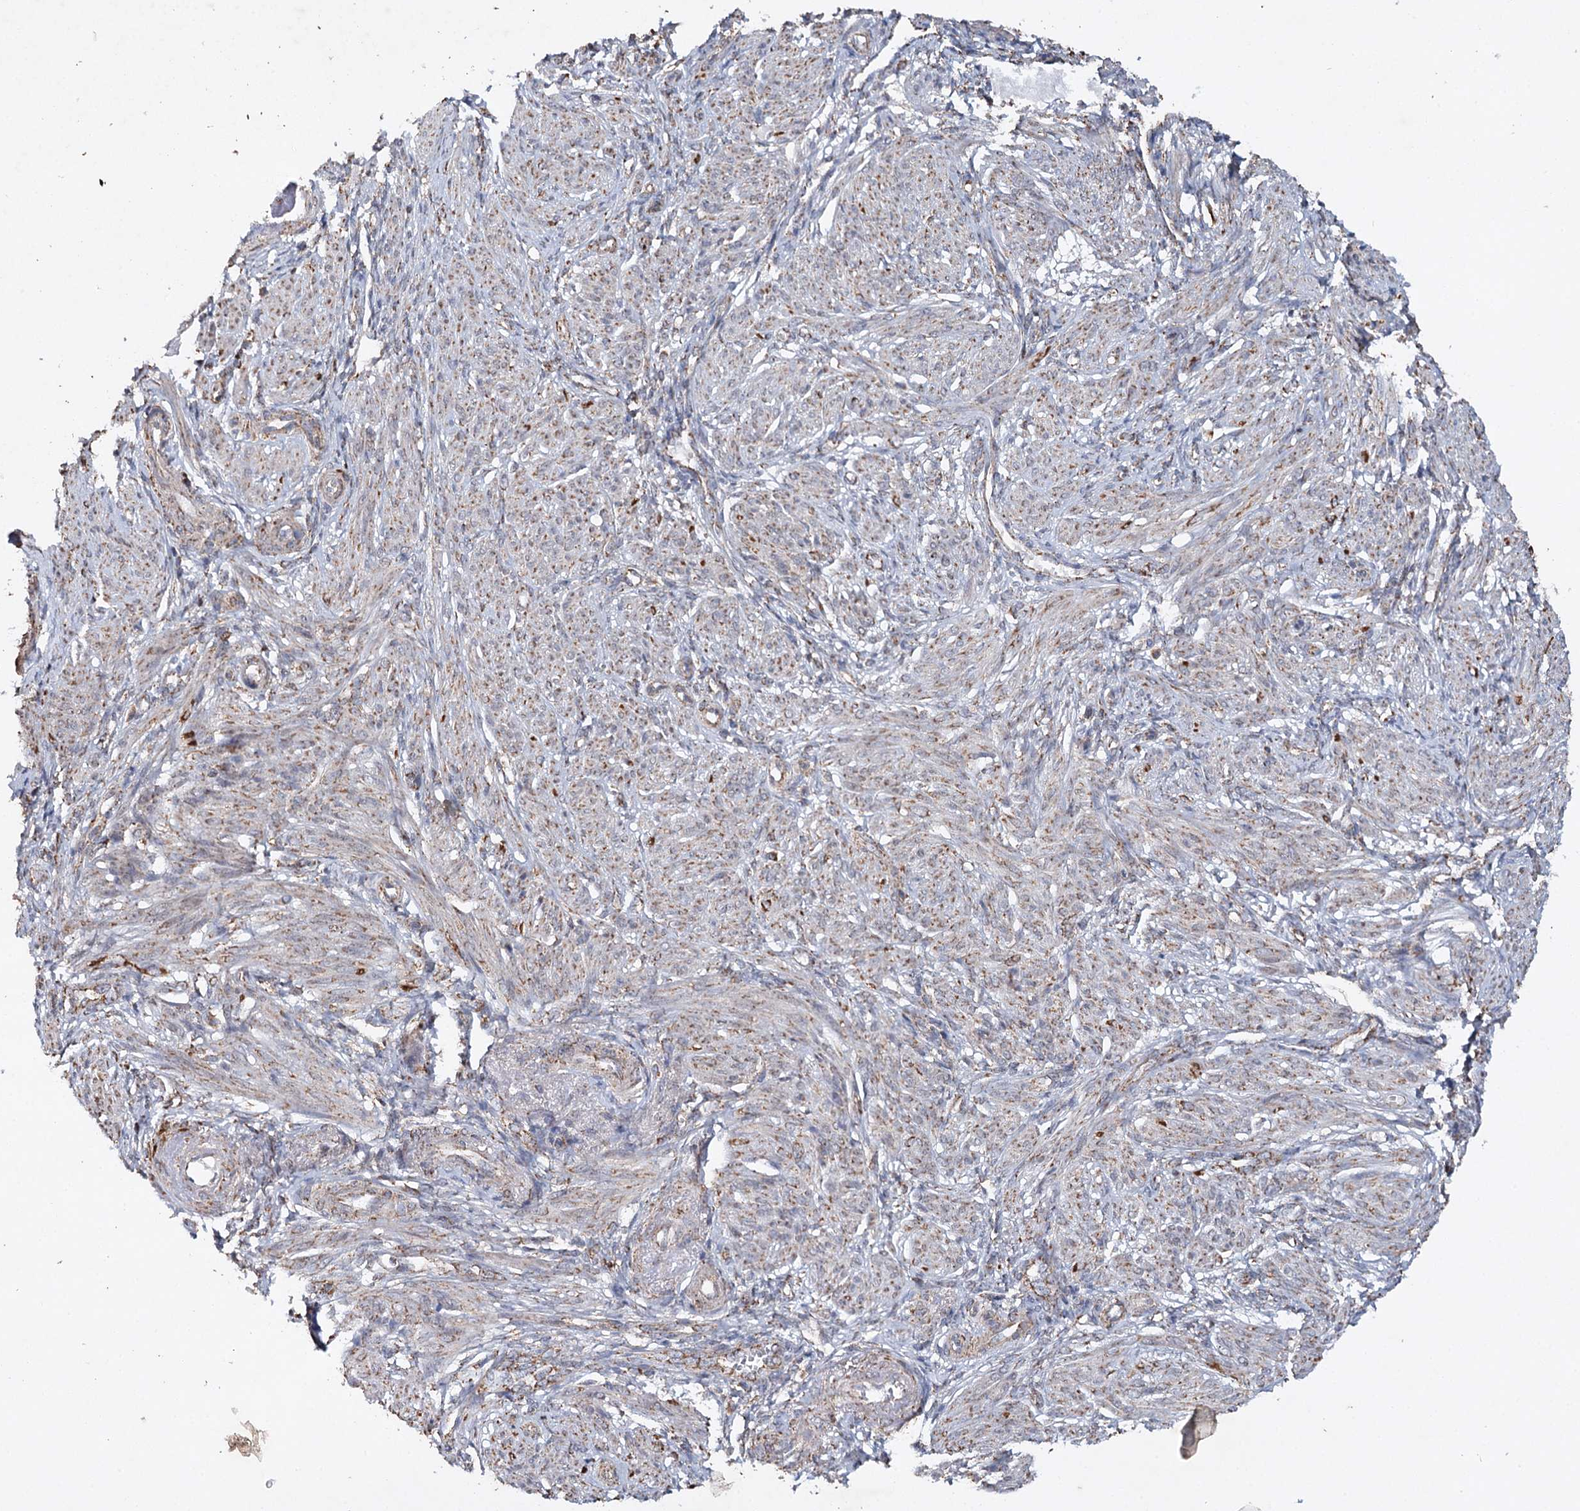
{"staining": {"intensity": "moderate", "quantity": "25%-75%", "location": "cytoplasmic/membranous"}, "tissue": "smooth muscle", "cell_type": "Smooth muscle cells", "image_type": "normal", "snomed": [{"axis": "morphology", "description": "Normal tissue, NOS"}, {"axis": "topography", "description": "Smooth muscle"}], "caption": "Smooth muscle cells reveal medium levels of moderate cytoplasmic/membranous expression in approximately 25%-75% of cells in normal smooth muscle.", "gene": "PIK3CB", "patient": {"sex": "female", "age": 39}}